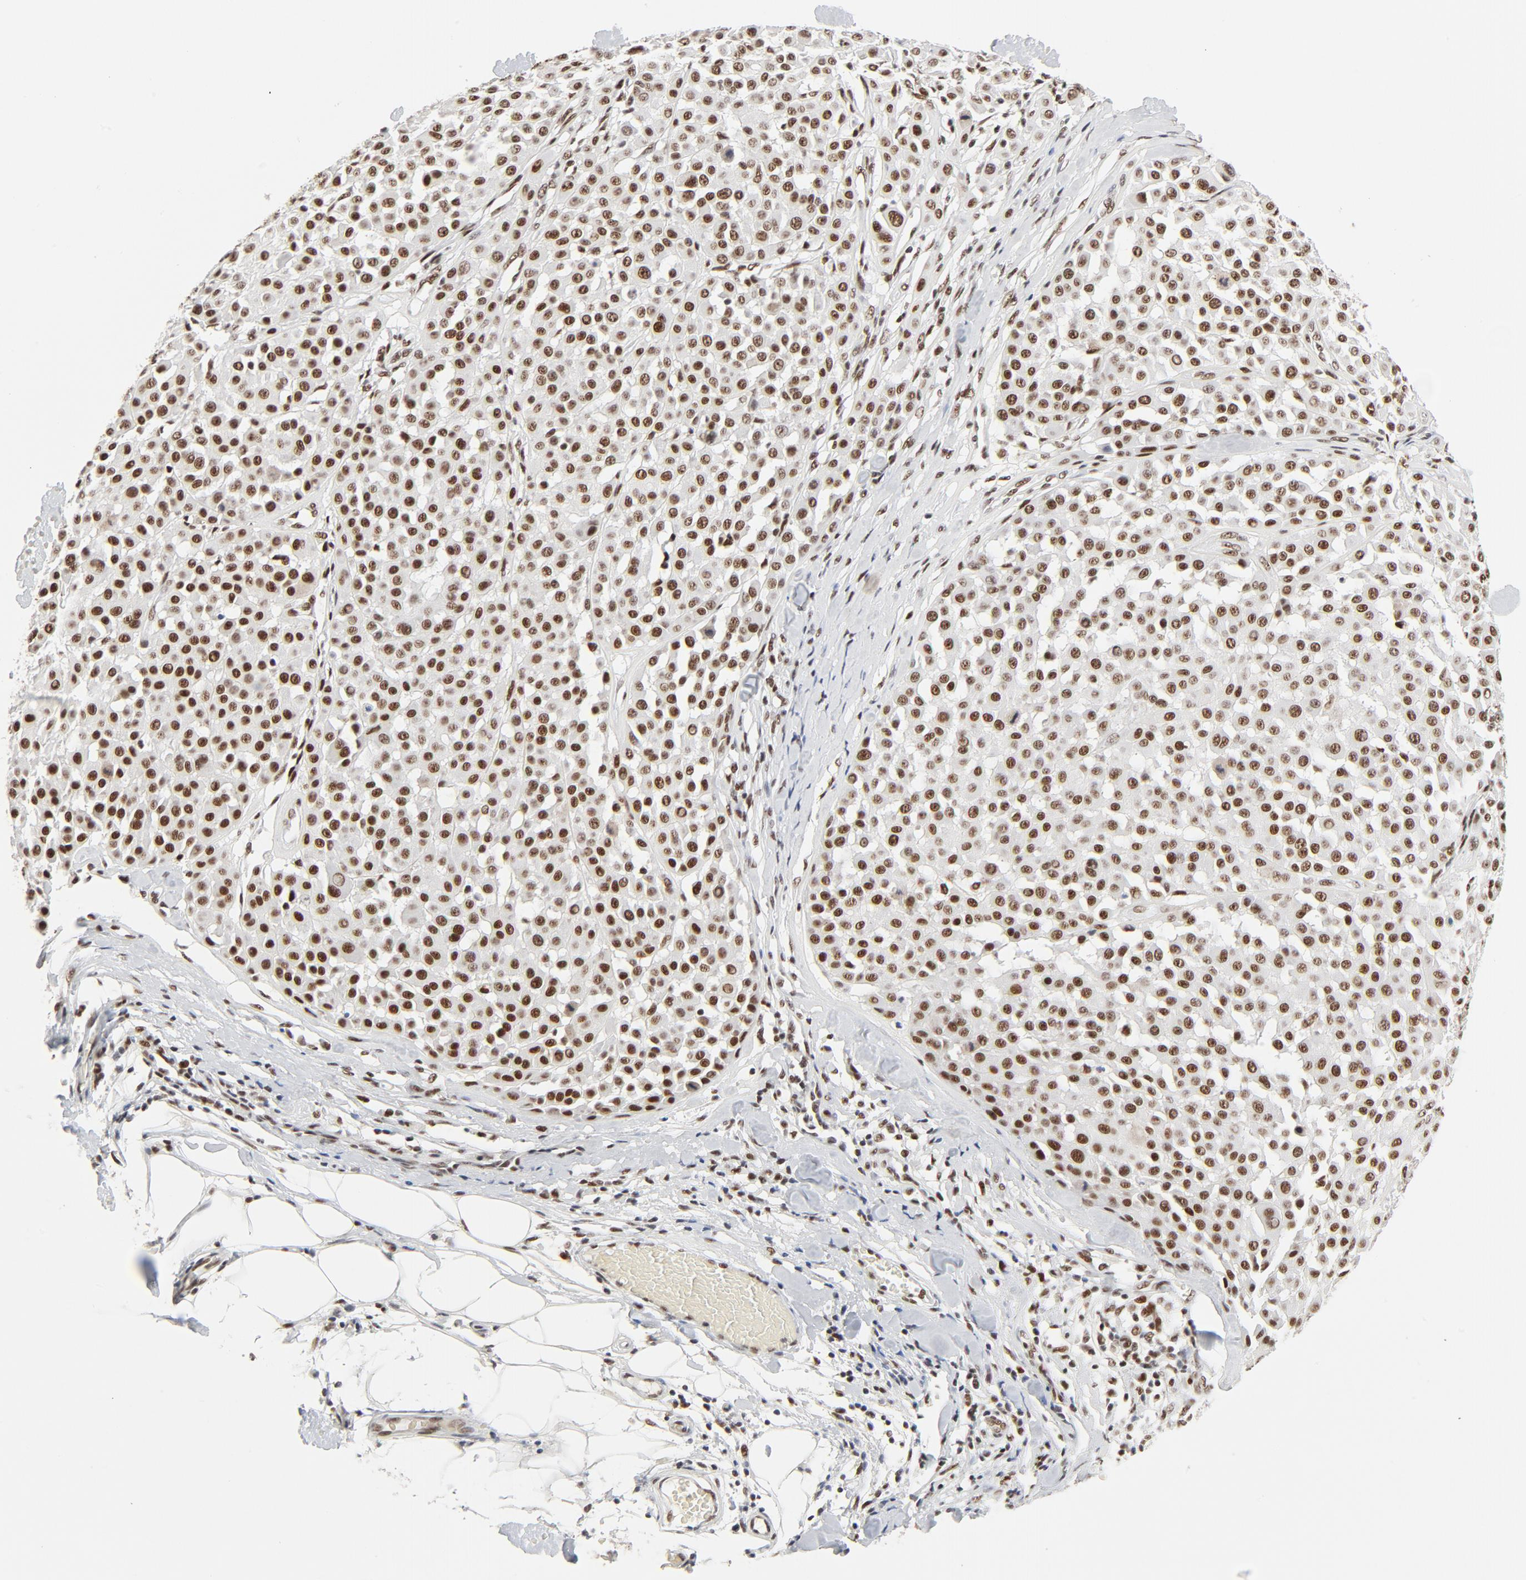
{"staining": {"intensity": "moderate", "quantity": ">75%", "location": "nuclear"}, "tissue": "melanoma", "cell_type": "Tumor cells", "image_type": "cancer", "snomed": [{"axis": "morphology", "description": "Malignant melanoma, Metastatic site"}, {"axis": "topography", "description": "Soft tissue"}], "caption": "Human malignant melanoma (metastatic site) stained for a protein (brown) demonstrates moderate nuclear positive staining in approximately >75% of tumor cells.", "gene": "GTF2H1", "patient": {"sex": "male", "age": 41}}